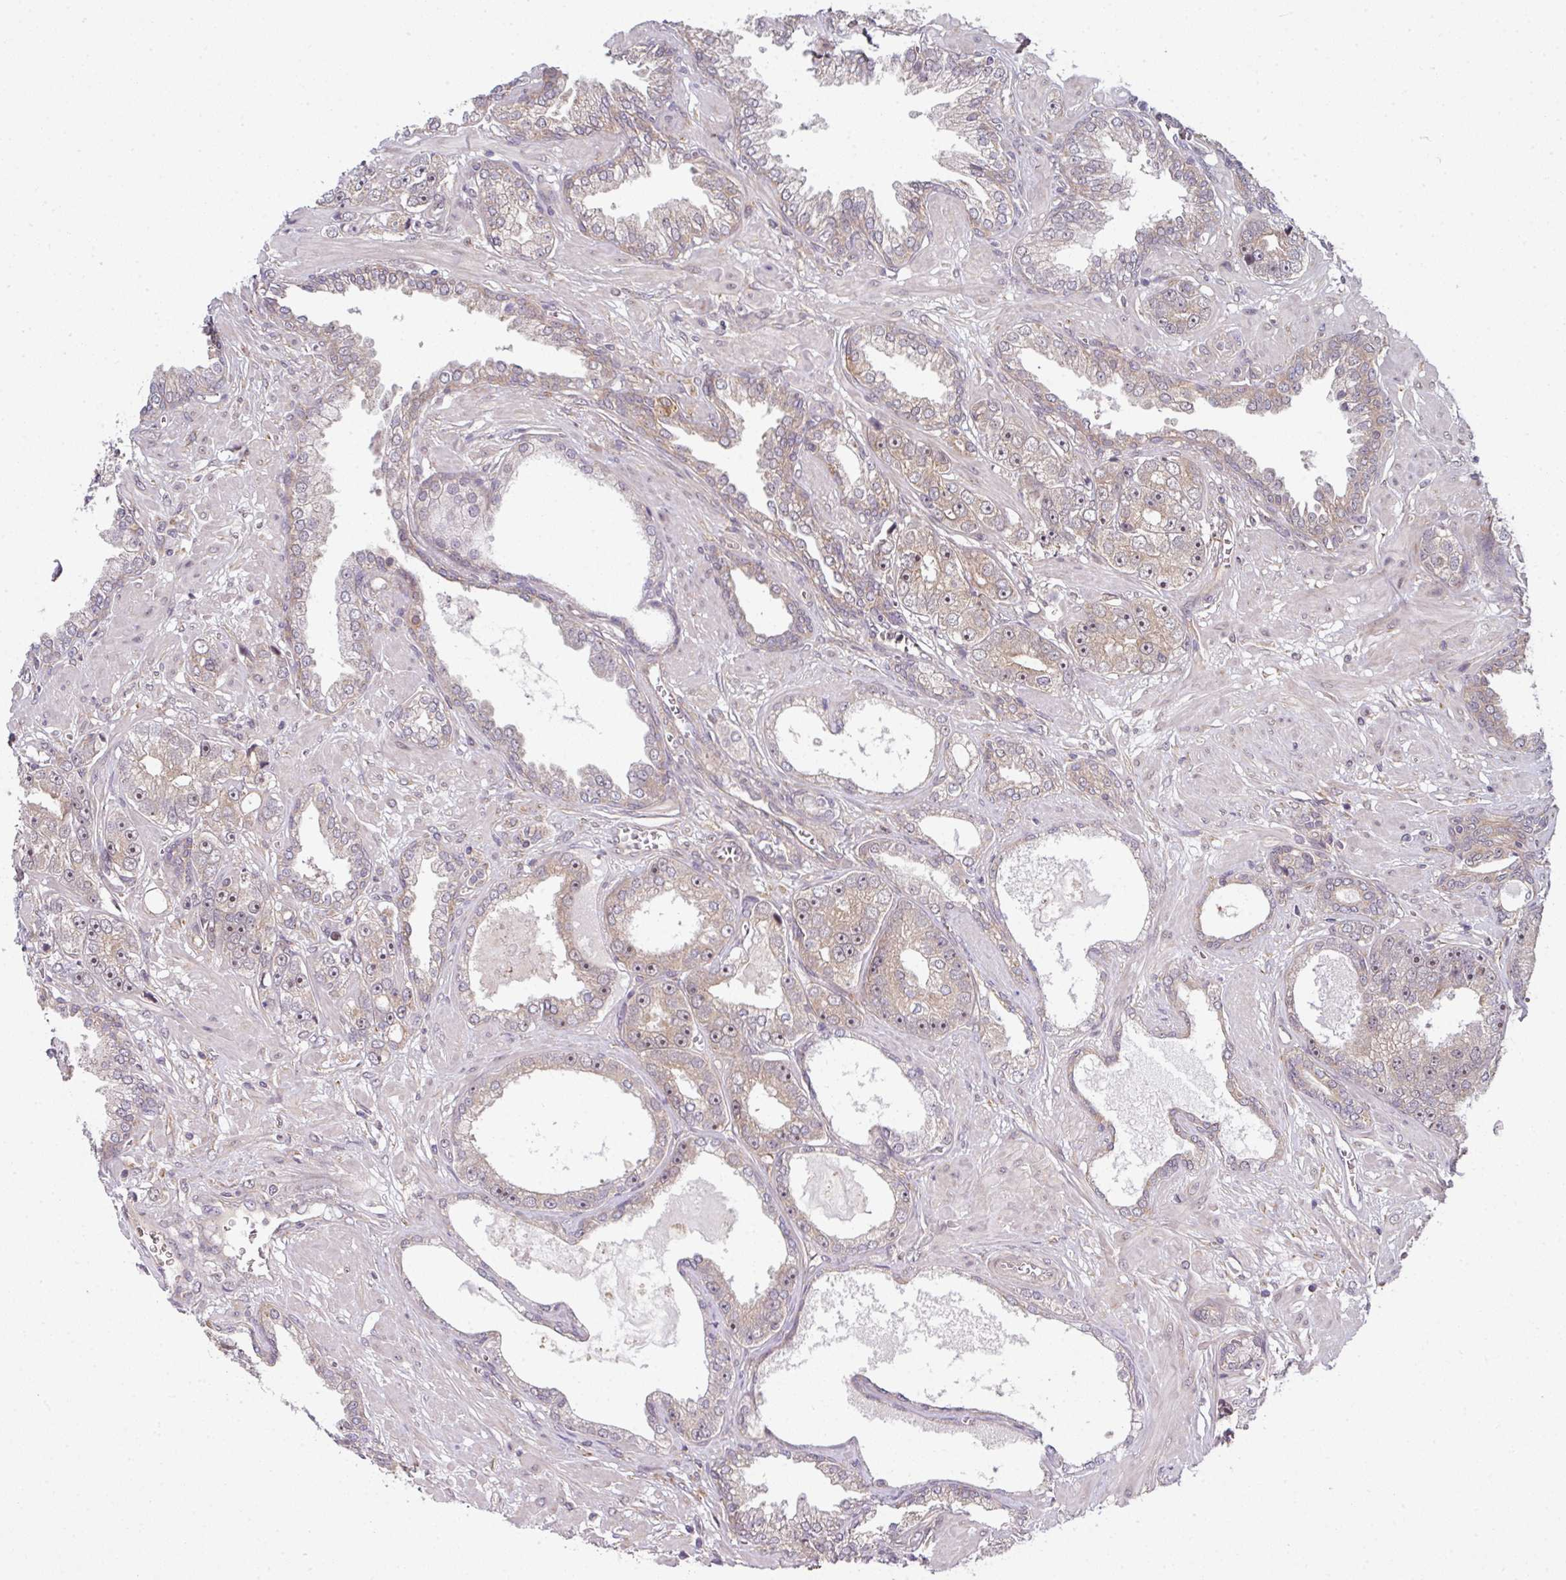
{"staining": {"intensity": "weak", "quantity": ">75%", "location": "cytoplasmic/membranous,nuclear"}, "tissue": "prostate cancer", "cell_type": "Tumor cells", "image_type": "cancer", "snomed": [{"axis": "morphology", "description": "Adenocarcinoma, High grade"}, {"axis": "topography", "description": "Prostate"}], "caption": "Brown immunohistochemical staining in human prostate adenocarcinoma (high-grade) exhibits weak cytoplasmic/membranous and nuclear positivity in approximately >75% of tumor cells.", "gene": "CAMLG", "patient": {"sex": "male", "age": 71}}